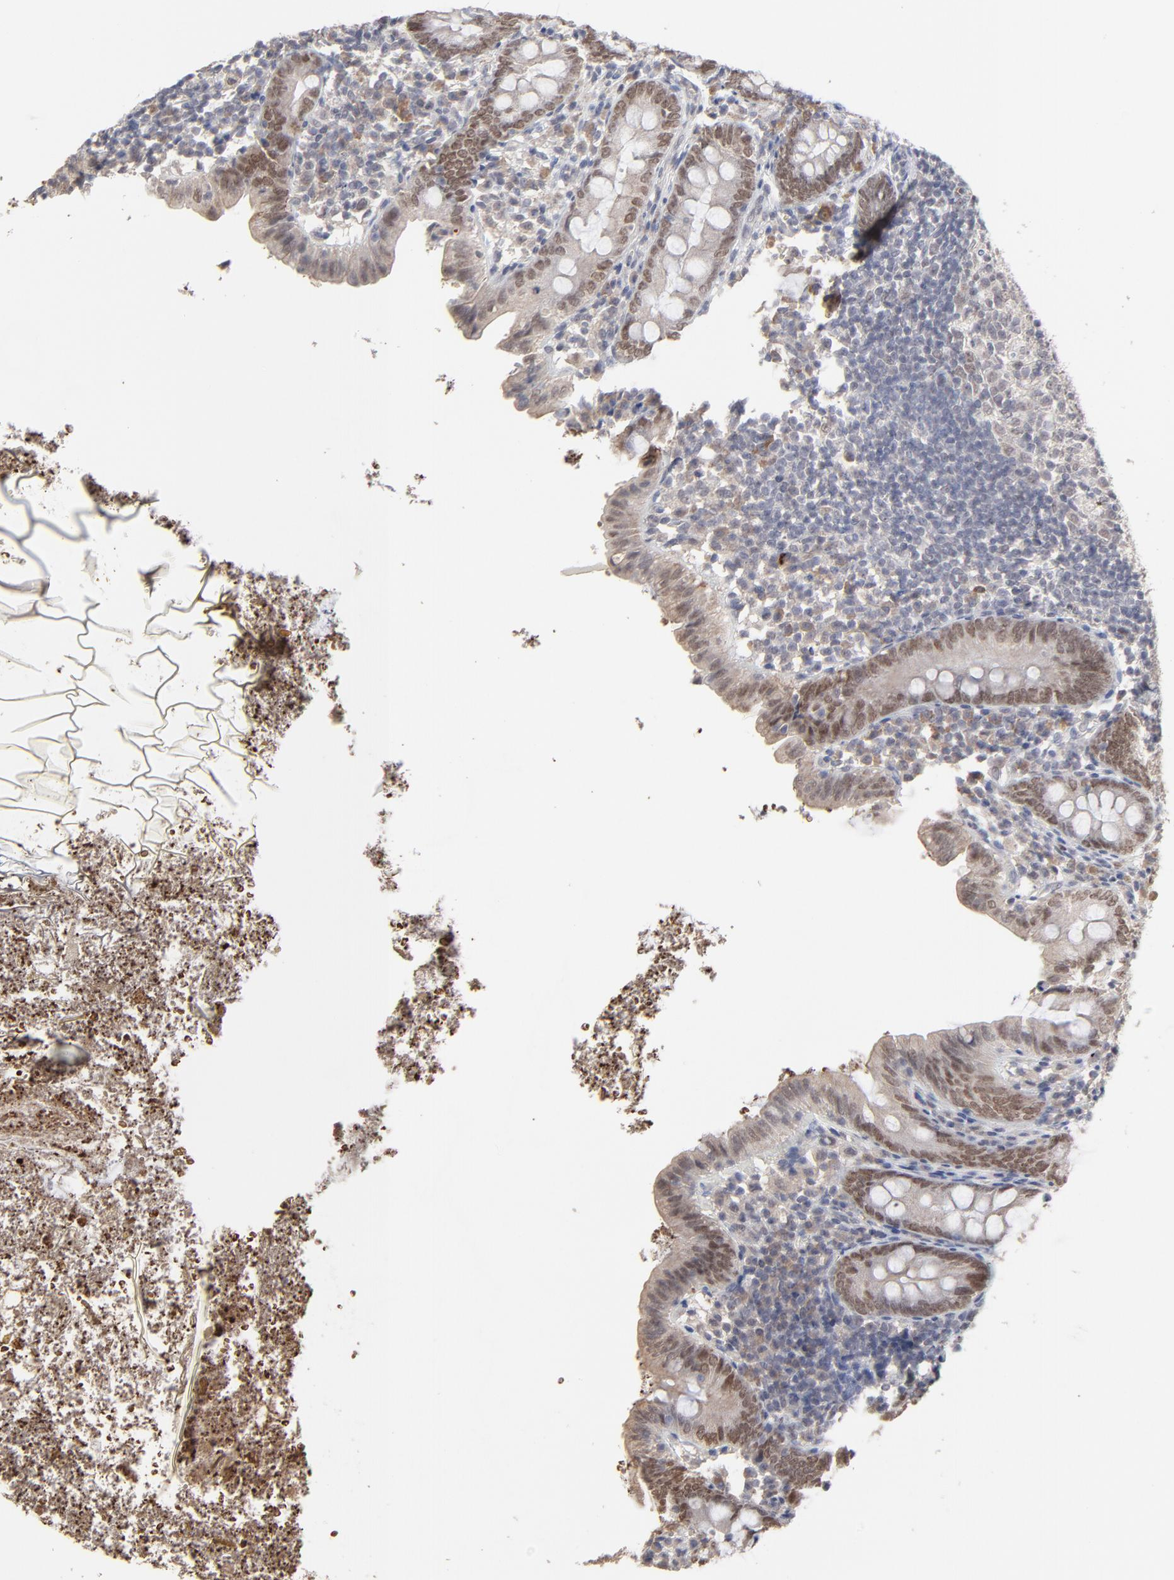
{"staining": {"intensity": "moderate", "quantity": ">75%", "location": "nuclear"}, "tissue": "appendix", "cell_type": "Glandular cells", "image_type": "normal", "snomed": [{"axis": "morphology", "description": "Normal tissue, NOS"}, {"axis": "topography", "description": "Appendix"}], "caption": "Immunohistochemical staining of normal appendix exhibits moderate nuclear protein staining in approximately >75% of glandular cells. The protein of interest is shown in brown color, while the nuclei are stained blue.", "gene": "FAM199X", "patient": {"sex": "female", "age": 10}}